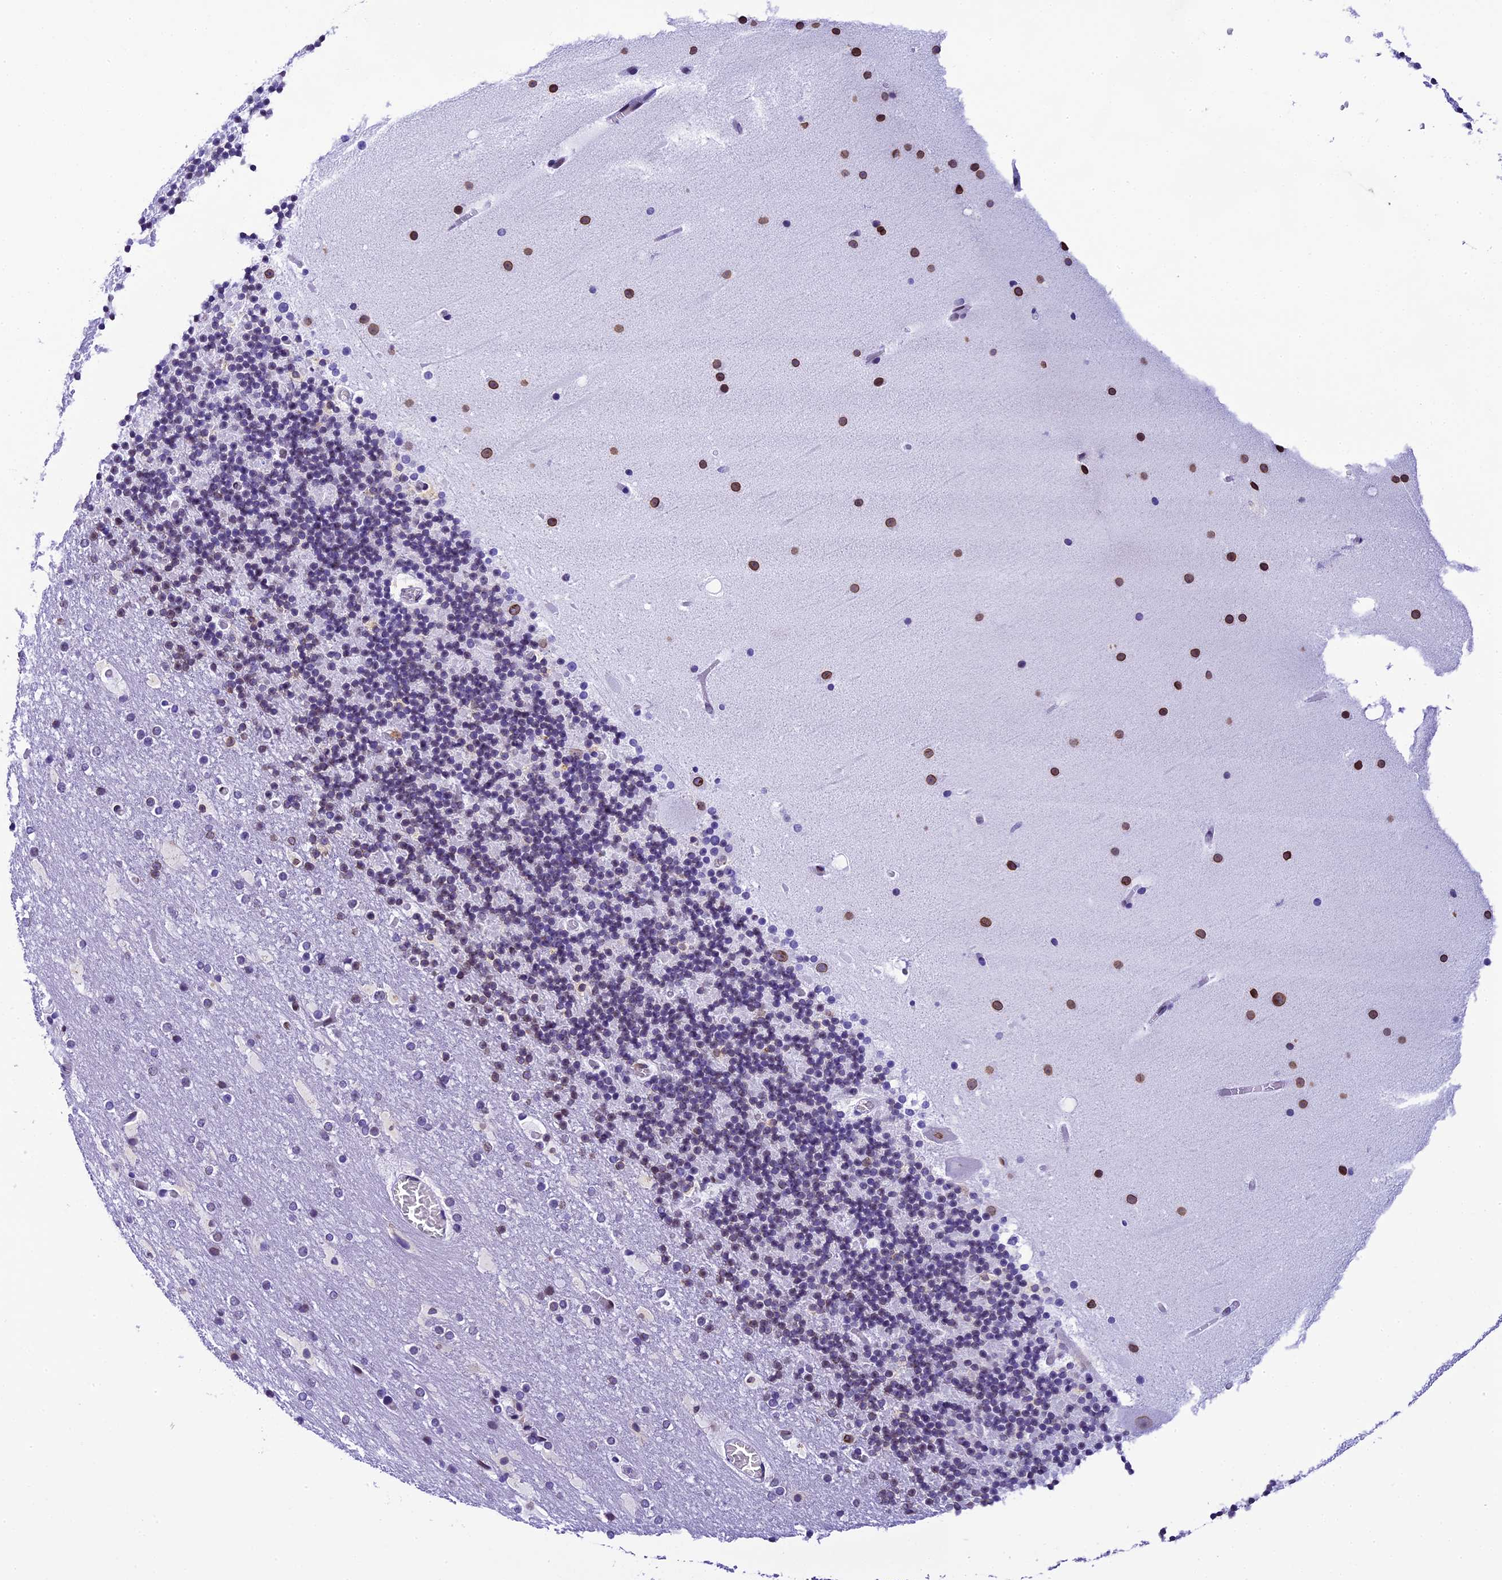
{"staining": {"intensity": "strong", "quantity": "<25%", "location": "cytoplasmic/membranous,nuclear"}, "tissue": "cerebellum", "cell_type": "Cells in granular layer", "image_type": "normal", "snomed": [{"axis": "morphology", "description": "Normal tissue, NOS"}, {"axis": "topography", "description": "Cerebellum"}], "caption": "Protein expression by IHC demonstrates strong cytoplasmic/membranous,nuclear positivity in approximately <25% of cells in granular layer in normal cerebellum.", "gene": "METTL25", "patient": {"sex": "male", "age": 57}}